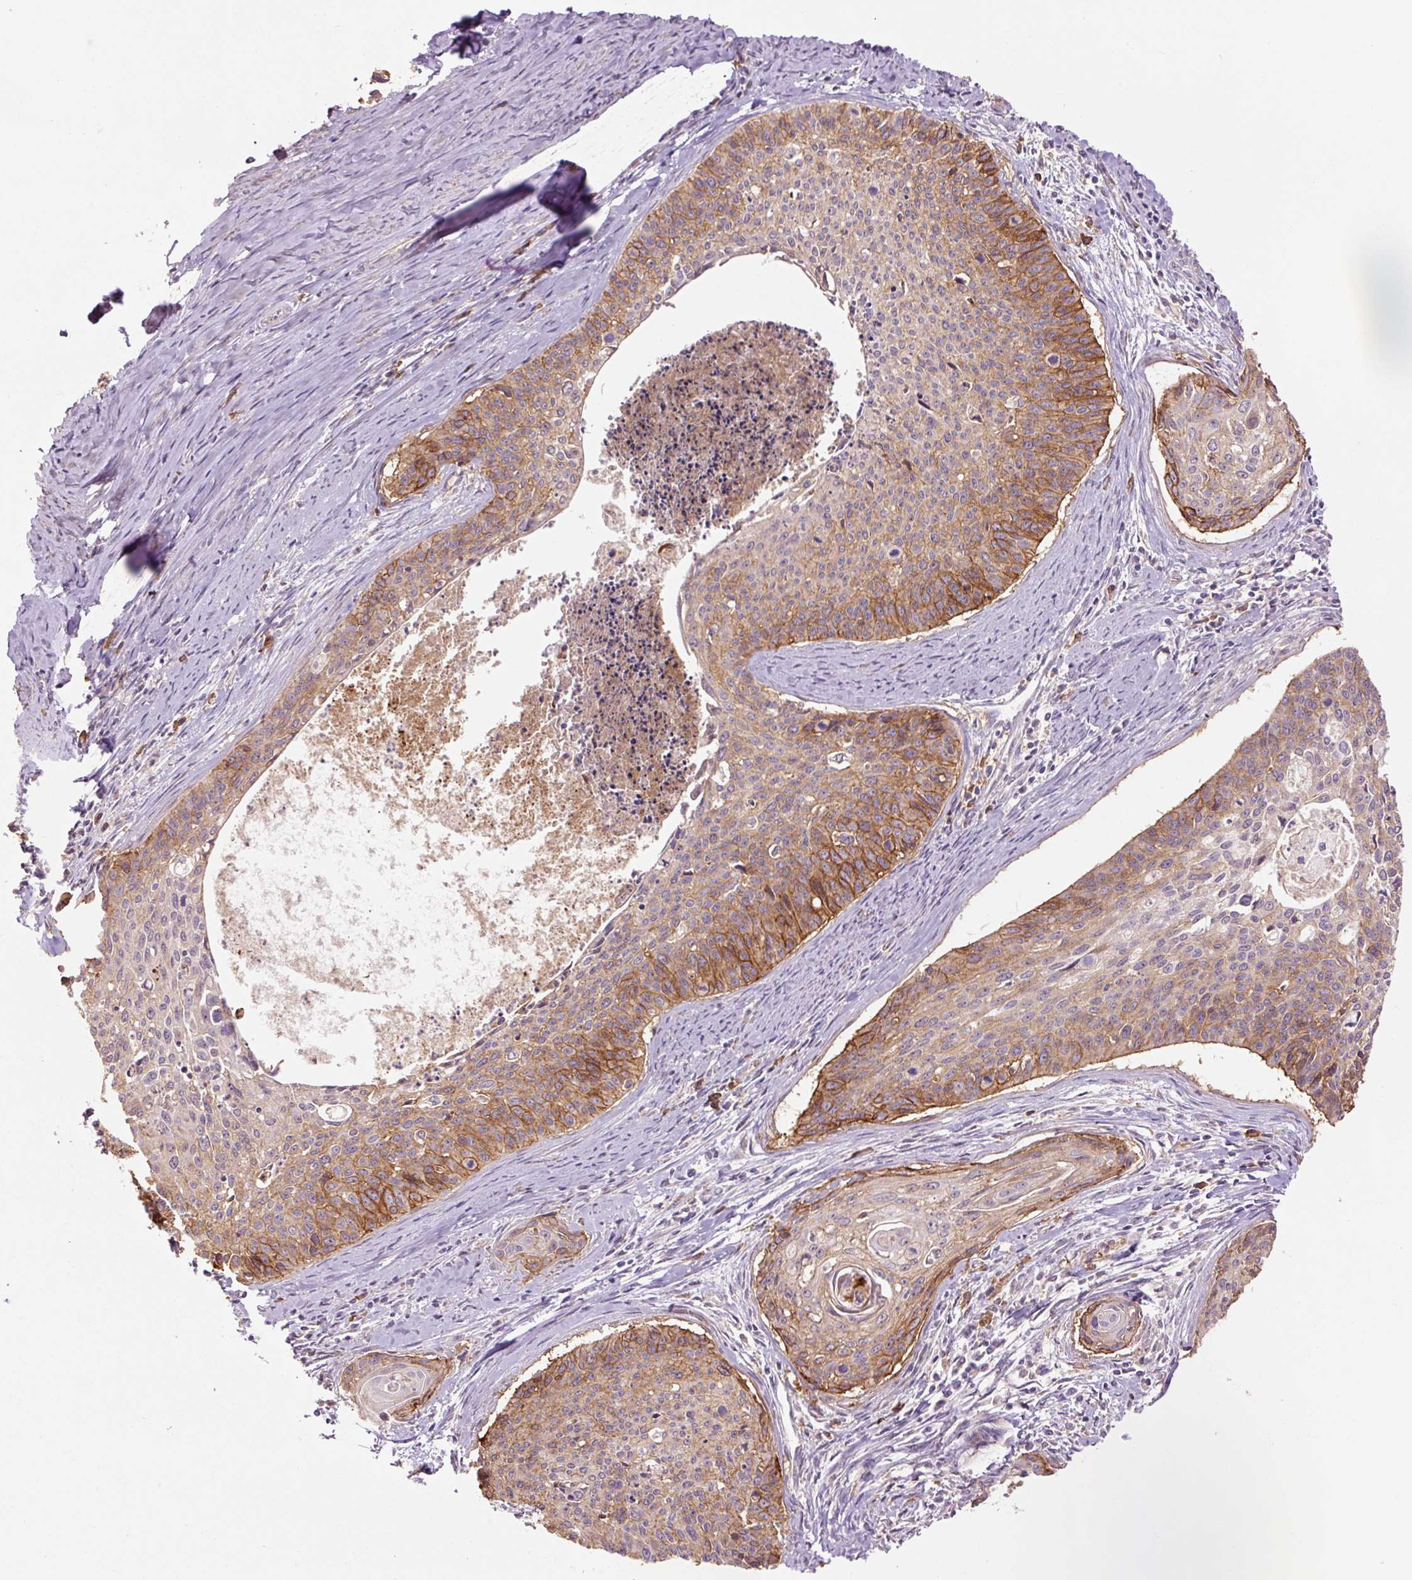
{"staining": {"intensity": "moderate", "quantity": "25%-75%", "location": "cytoplasmic/membranous"}, "tissue": "cervical cancer", "cell_type": "Tumor cells", "image_type": "cancer", "snomed": [{"axis": "morphology", "description": "Squamous cell carcinoma, NOS"}, {"axis": "topography", "description": "Cervix"}], "caption": "Tumor cells reveal medium levels of moderate cytoplasmic/membranous staining in about 25%-75% of cells in human cervical cancer.", "gene": "SLC1A4", "patient": {"sex": "female", "age": 55}}